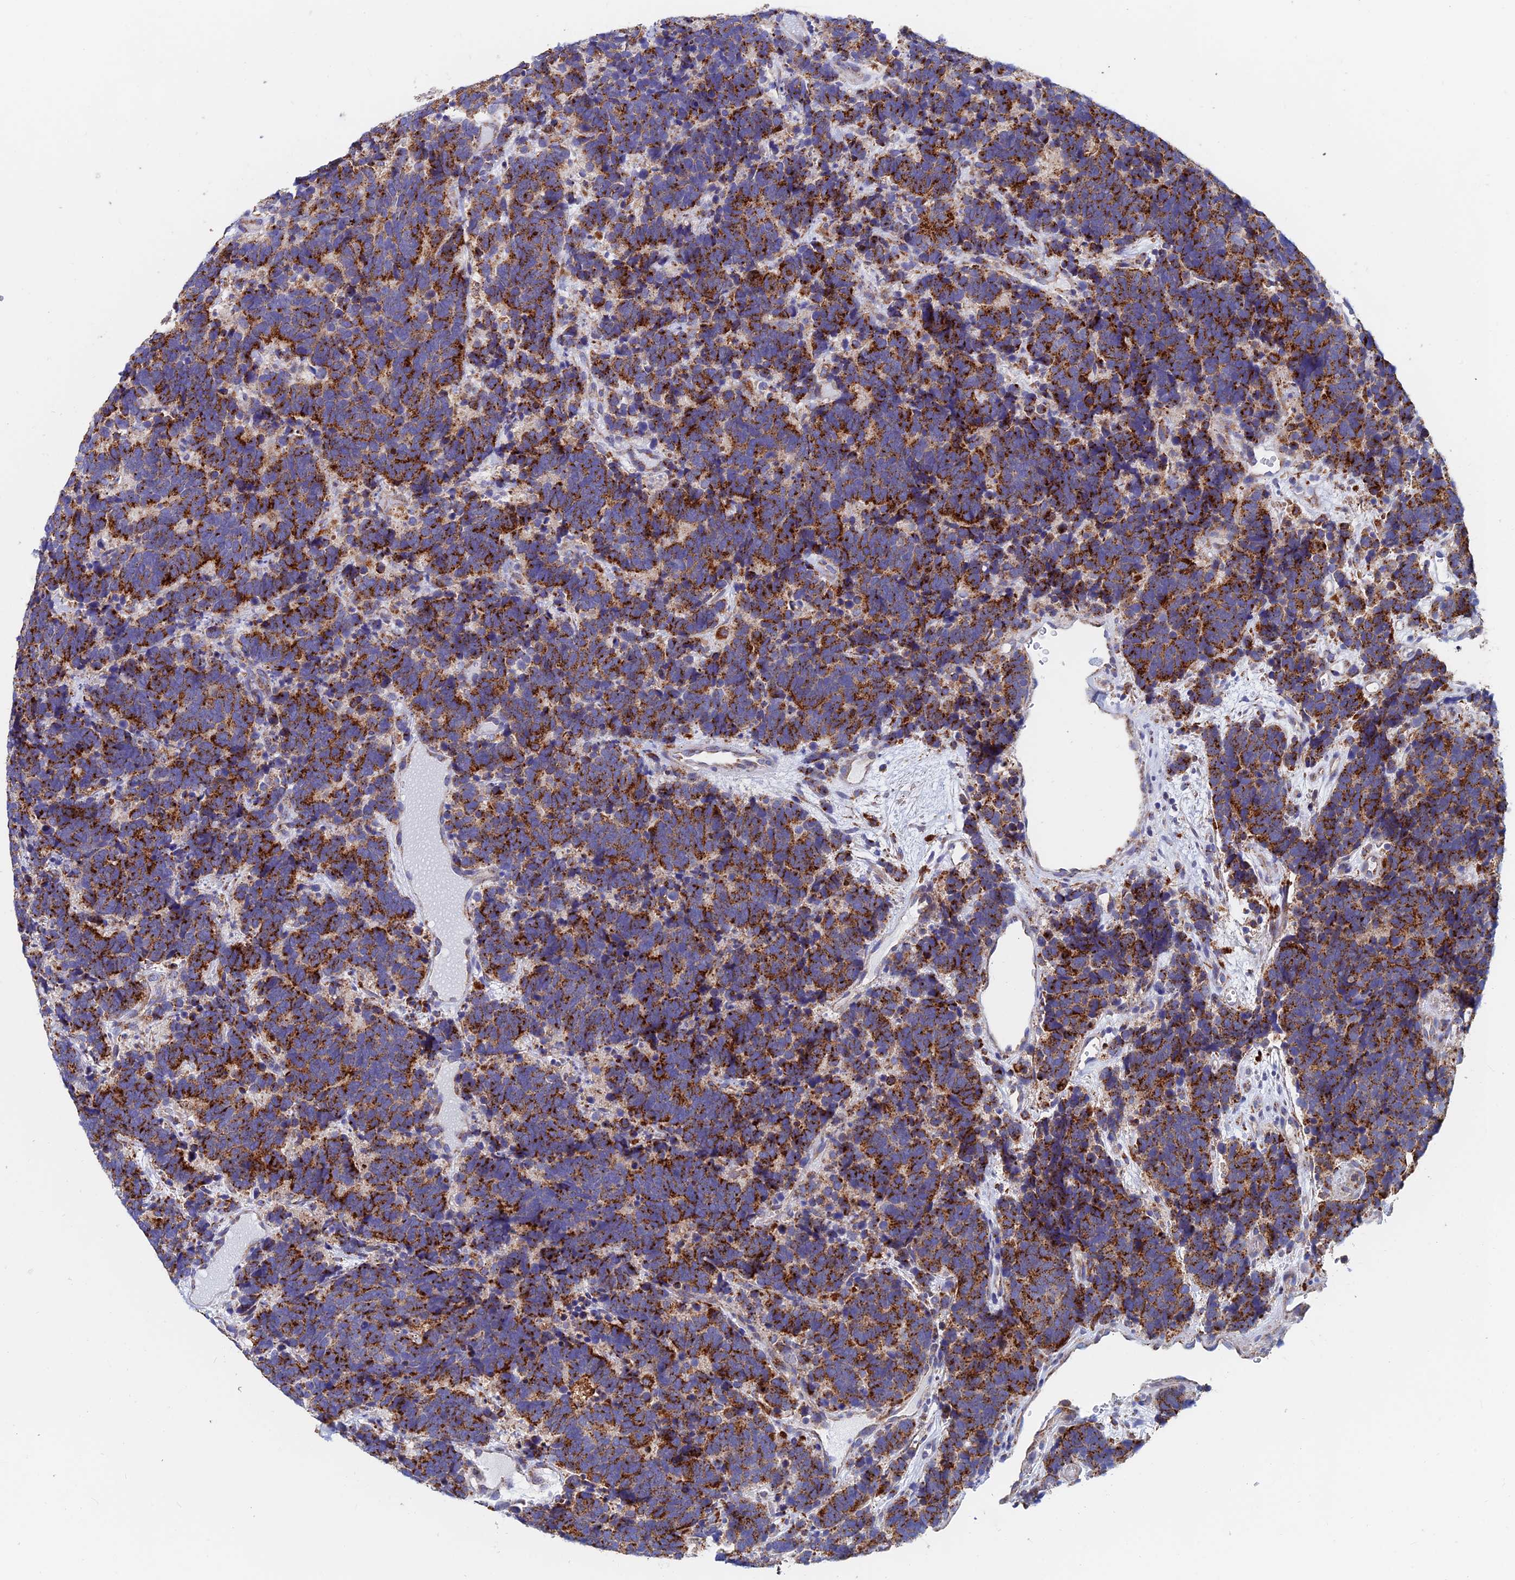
{"staining": {"intensity": "strong", "quantity": ">75%", "location": "cytoplasmic/membranous"}, "tissue": "carcinoid", "cell_type": "Tumor cells", "image_type": "cancer", "snomed": [{"axis": "morphology", "description": "Carcinoma, NOS"}, {"axis": "morphology", "description": "Carcinoid, malignant, NOS"}, {"axis": "topography", "description": "Urinary bladder"}], "caption": "A high-resolution micrograph shows immunohistochemistry (IHC) staining of carcinoid, which reveals strong cytoplasmic/membranous staining in approximately >75% of tumor cells.", "gene": "SPNS1", "patient": {"sex": "male", "age": 57}}